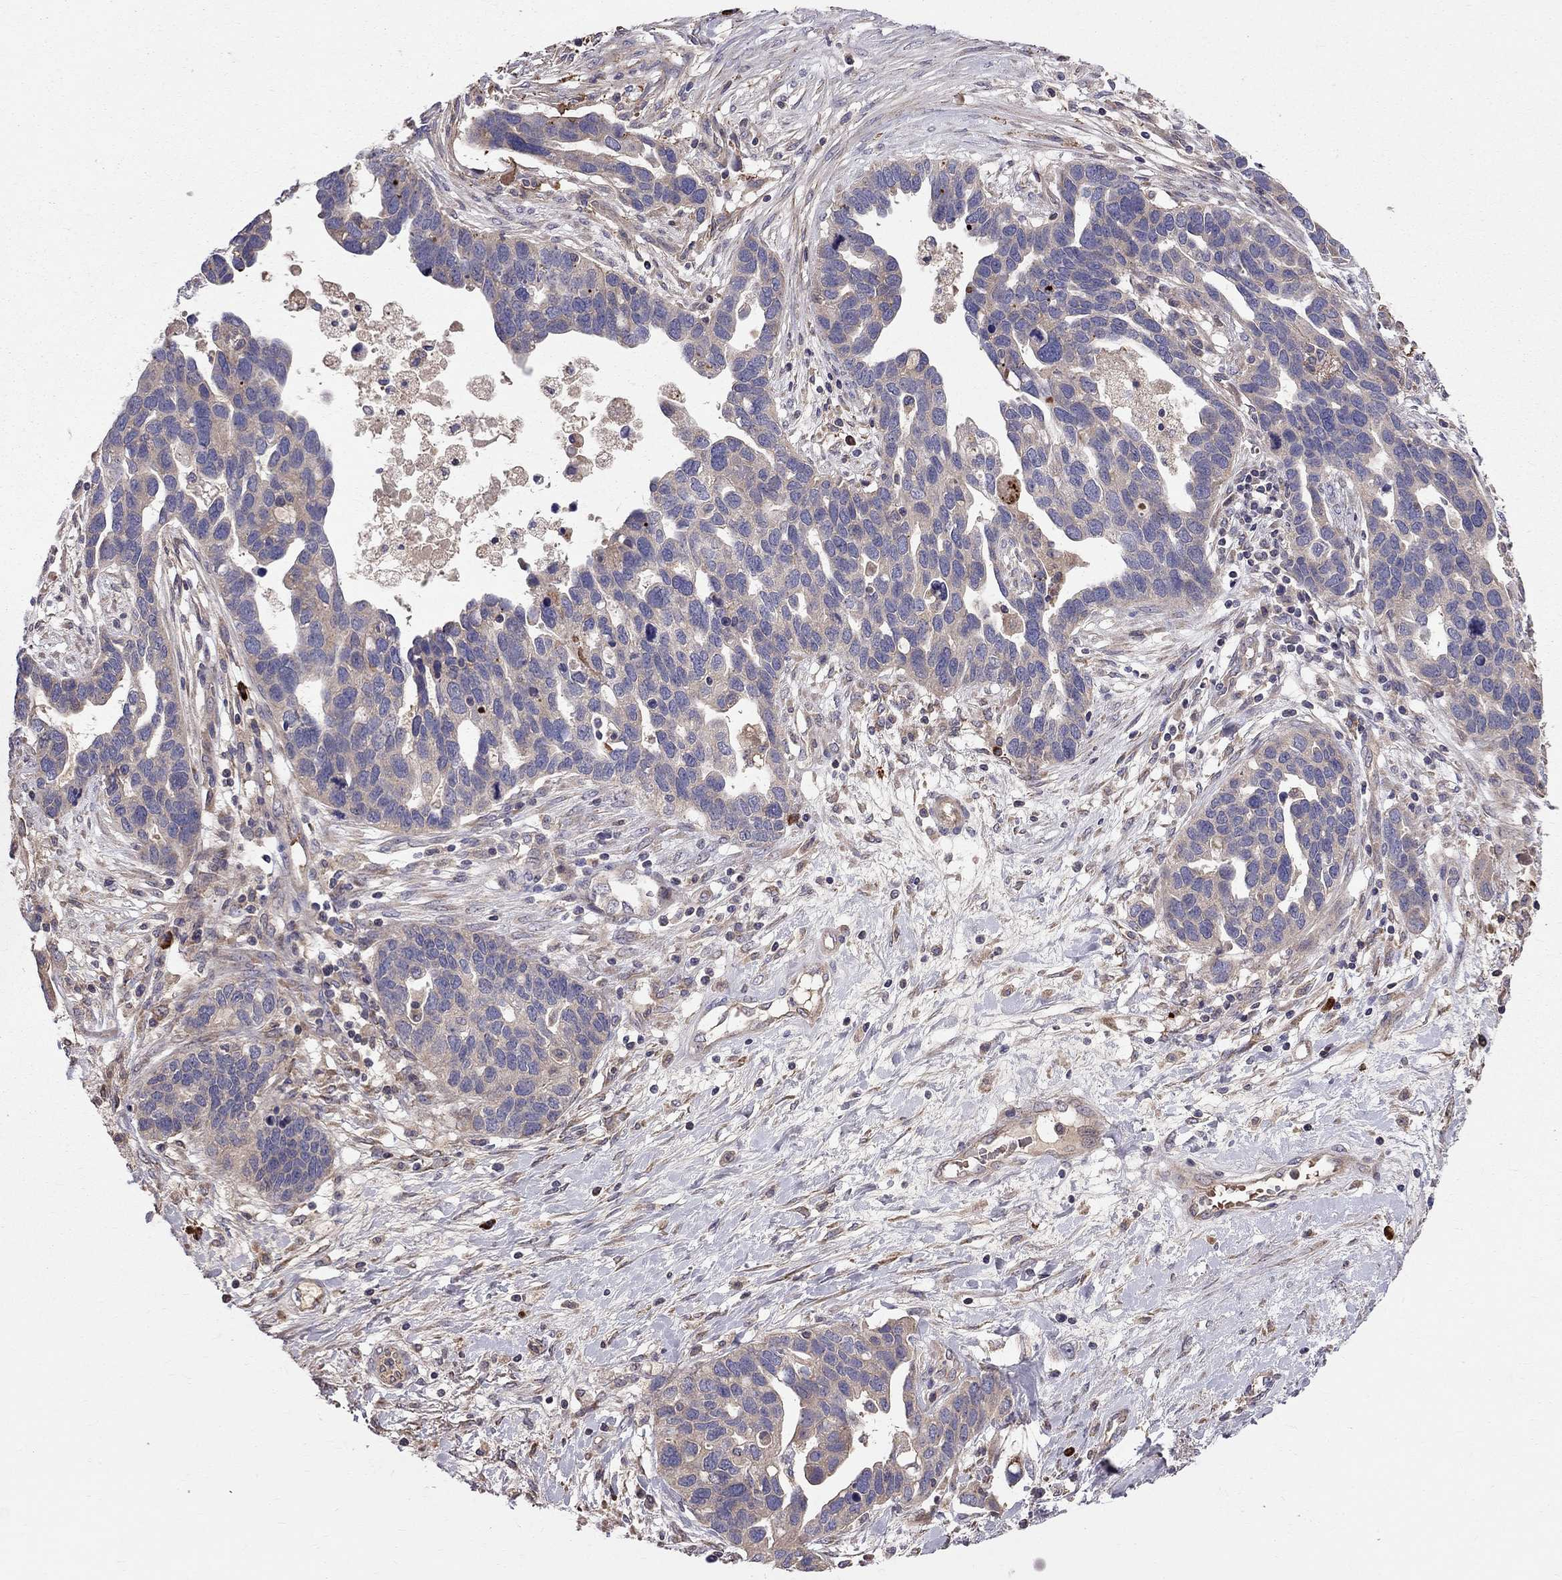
{"staining": {"intensity": "weak", "quantity": "<25%", "location": "cytoplasmic/membranous"}, "tissue": "ovarian cancer", "cell_type": "Tumor cells", "image_type": "cancer", "snomed": [{"axis": "morphology", "description": "Cystadenocarcinoma, serous, NOS"}, {"axis": "topography", "description": "Ovary"}], "caption": "A photomicrograph of serous cystadenocarcinoma (ovarian) stained for a protein displays no brown staining in tumor cells. (DAB (3,3'-diaminobenzidine) IHC visualized using brightfield microscopy, high magnification).", "gene": "PIK3CG", "patient": {"sex": "female", "age": 54}}